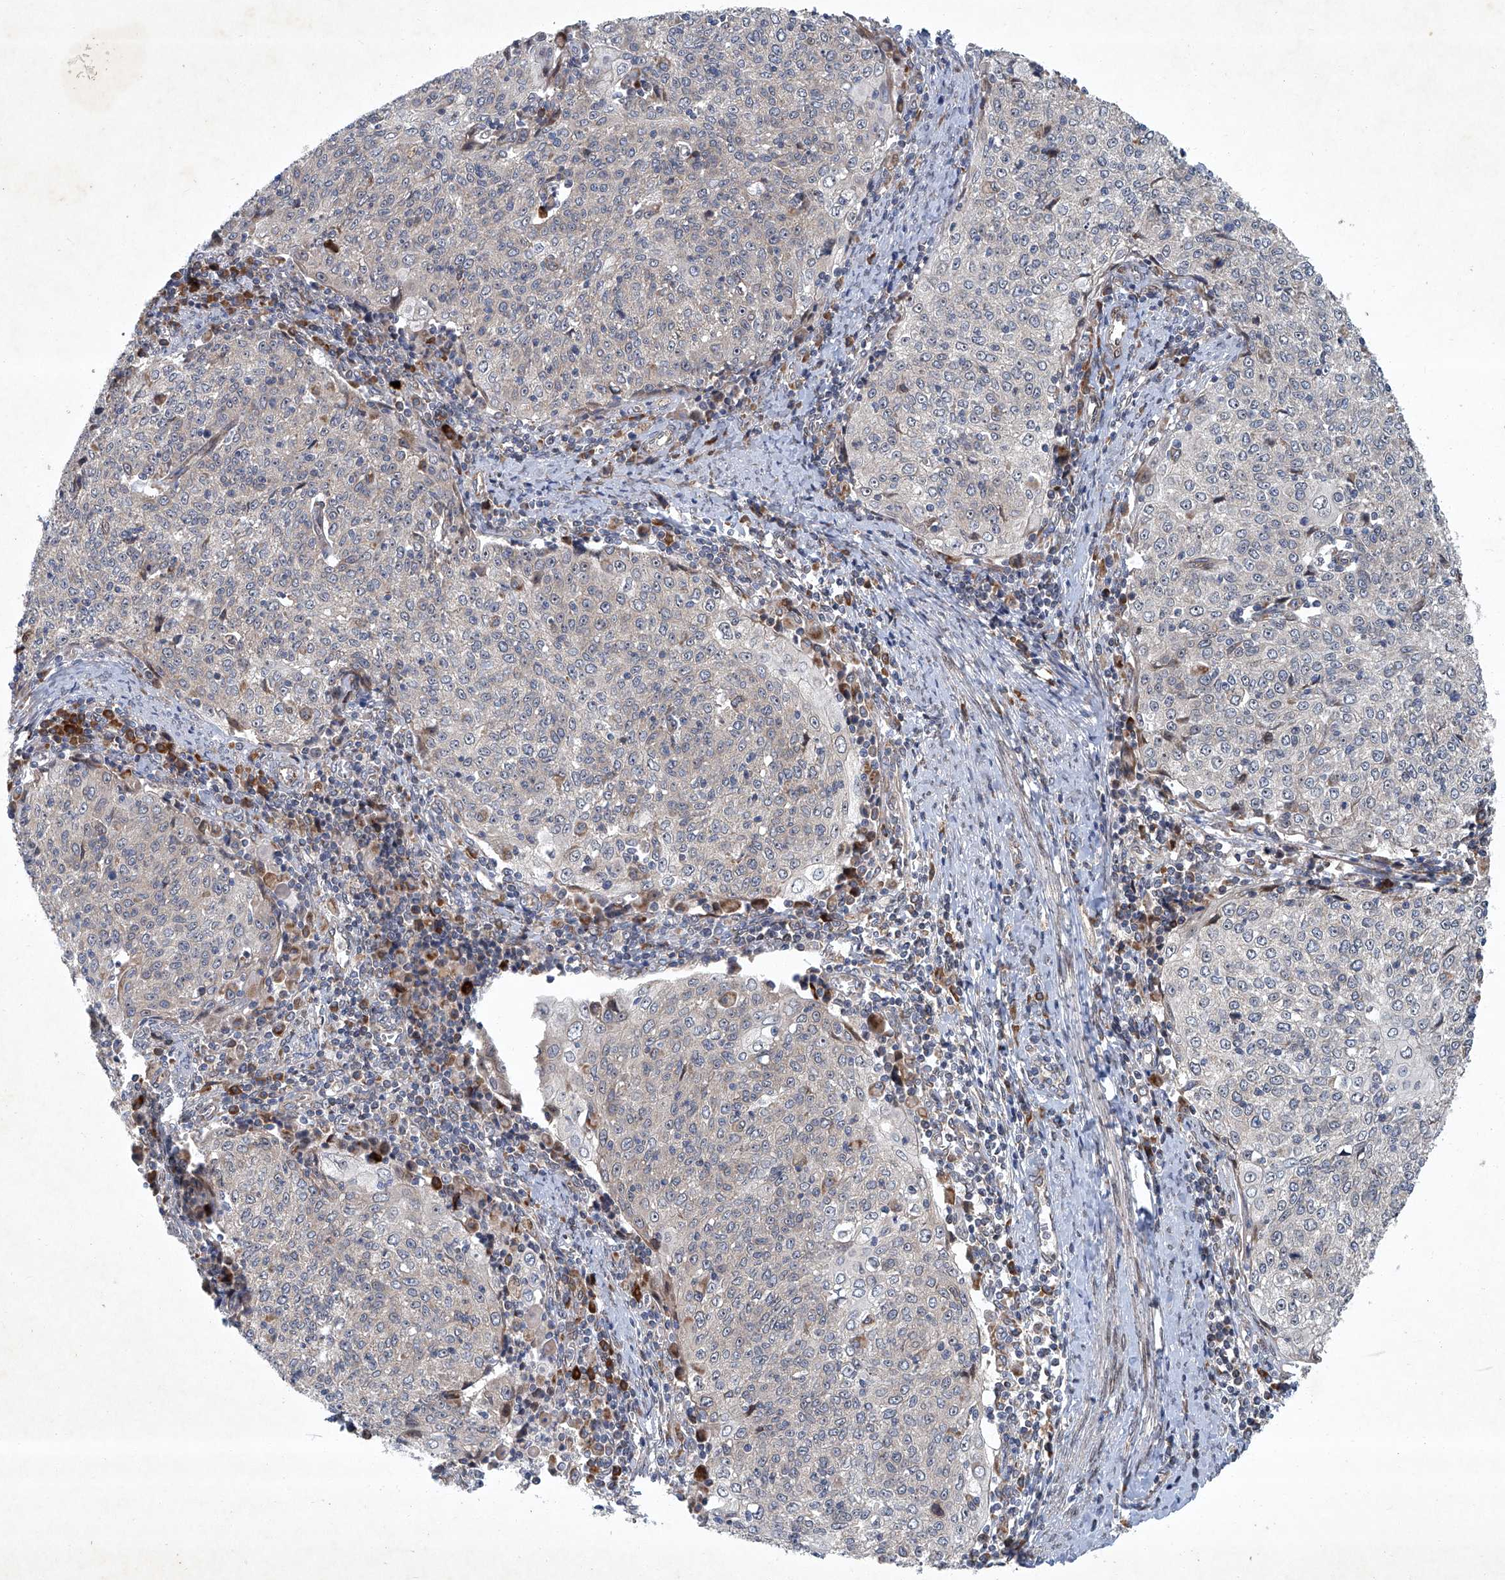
{"staining": {"intensity": "negative", "quantity": "none", "location": "none"}, "tissue": "cervical cancer", "cell_type": "Tumor cells", "image_type": "cancer", "snomed": [{"axis": "morphology", "description": "Squamous cell carcinoma, NOS"}, {"axis": "topography", "description": "Cervix"}], "caption": "A micrograph of cervical cancer (squamous cell carcinoma) stained for a protein exhibits no brown staining in tumor cells.", "gene": "GPR132", "patient": {"sex": "female", "age": 48}}